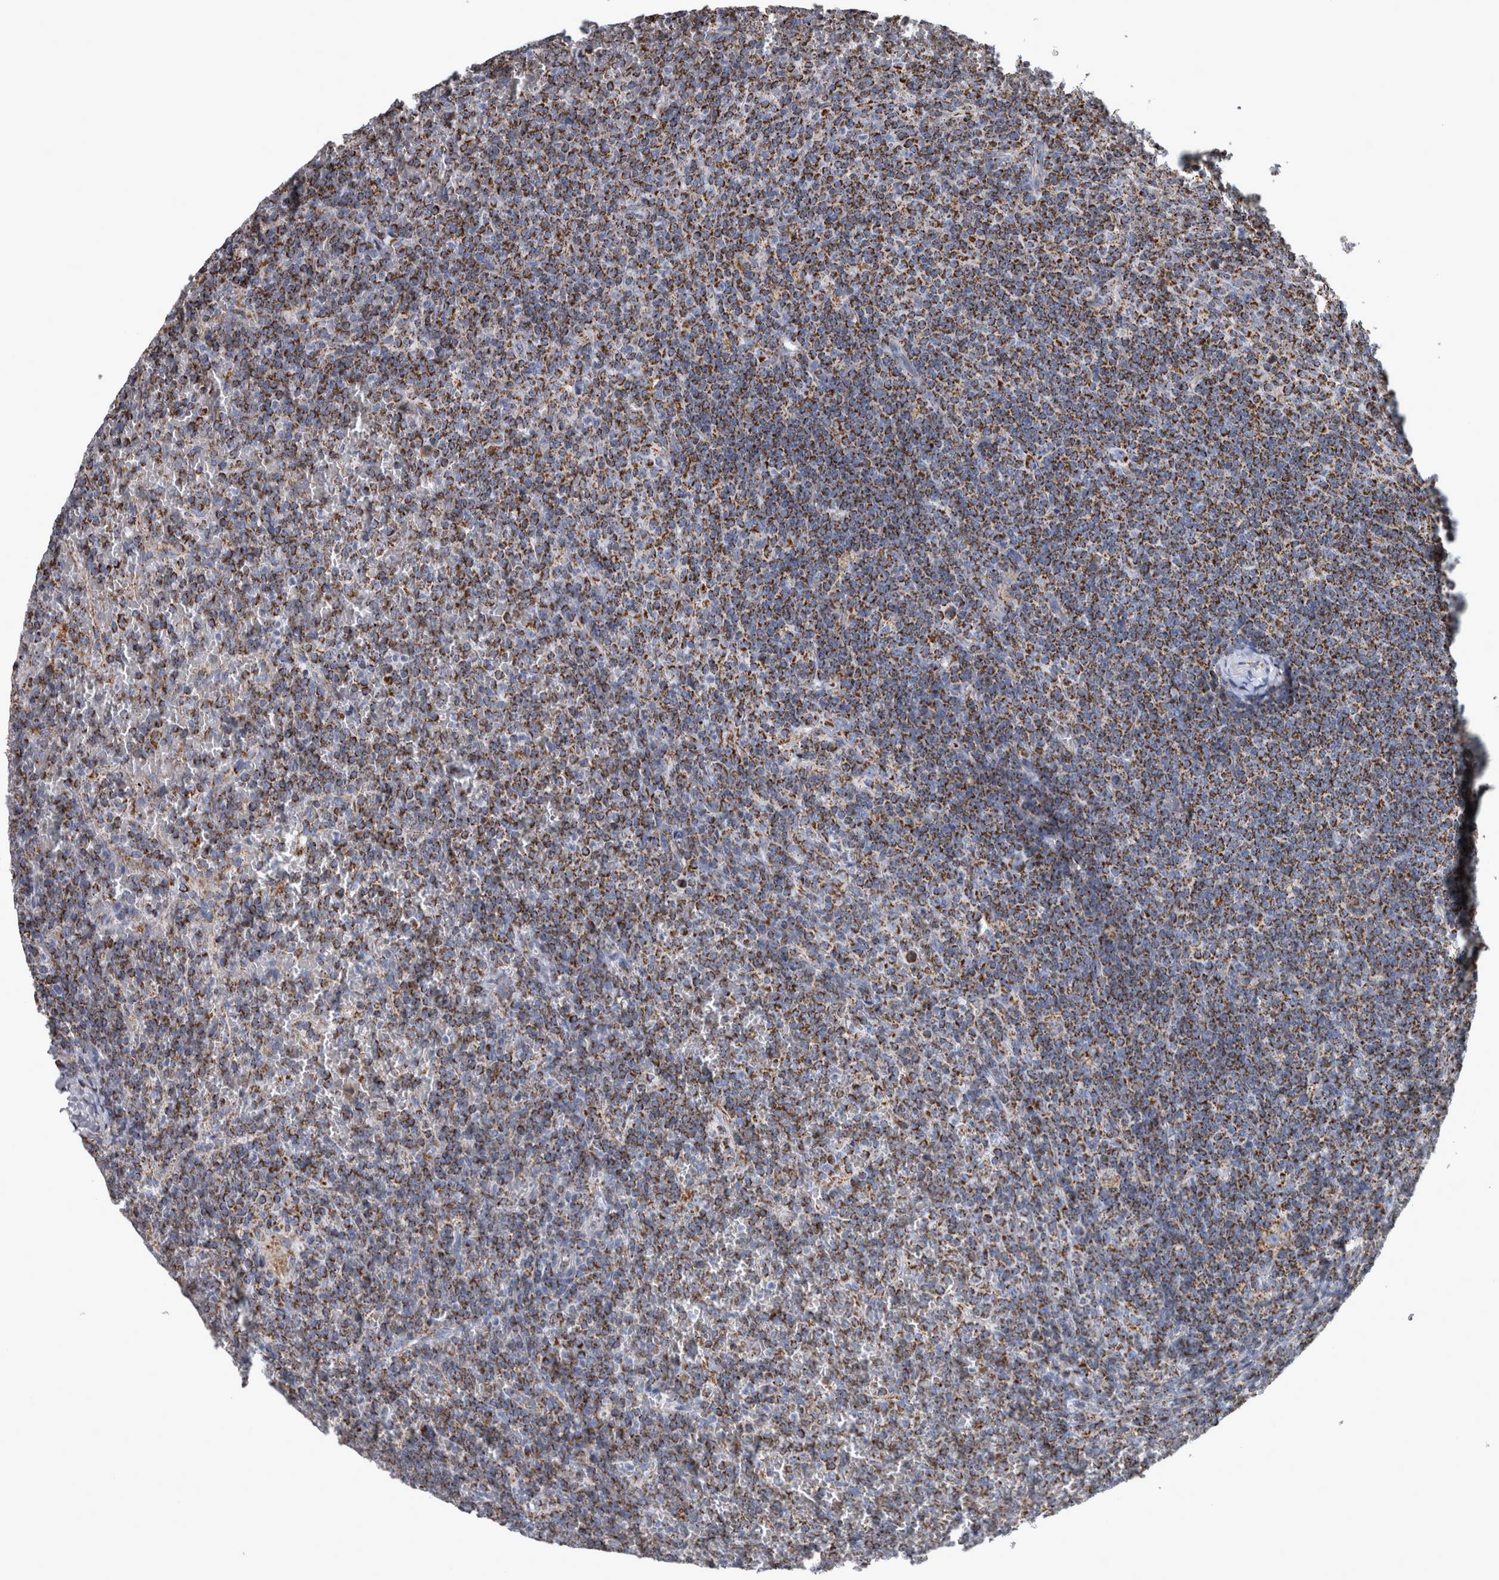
{"staining": {"intensity": "strong", "quantity": ">75%", "location": "cytoplasmic/membranous"}, "tissue": "lymphoma", "cell_type": "Tumor cells", "image_type": "cancer", "snomed": [{"axis": "morphology", "description": "Malignant lymphoma, non-Hodgkin's type, Low grade"}, {"axis": "topography", "description": "Spleen"}], "caption": "IHC of lymphoma shows high levels of strong cytoplasmic/membranous positivity in about >75% of tumor cells. (Stains: DAB in brown, nuclei in blue, Microscopy: brightfield microscopy at high magnification).", "gene": "MDH2", "patient": {"sex": "female", "age": 19}}